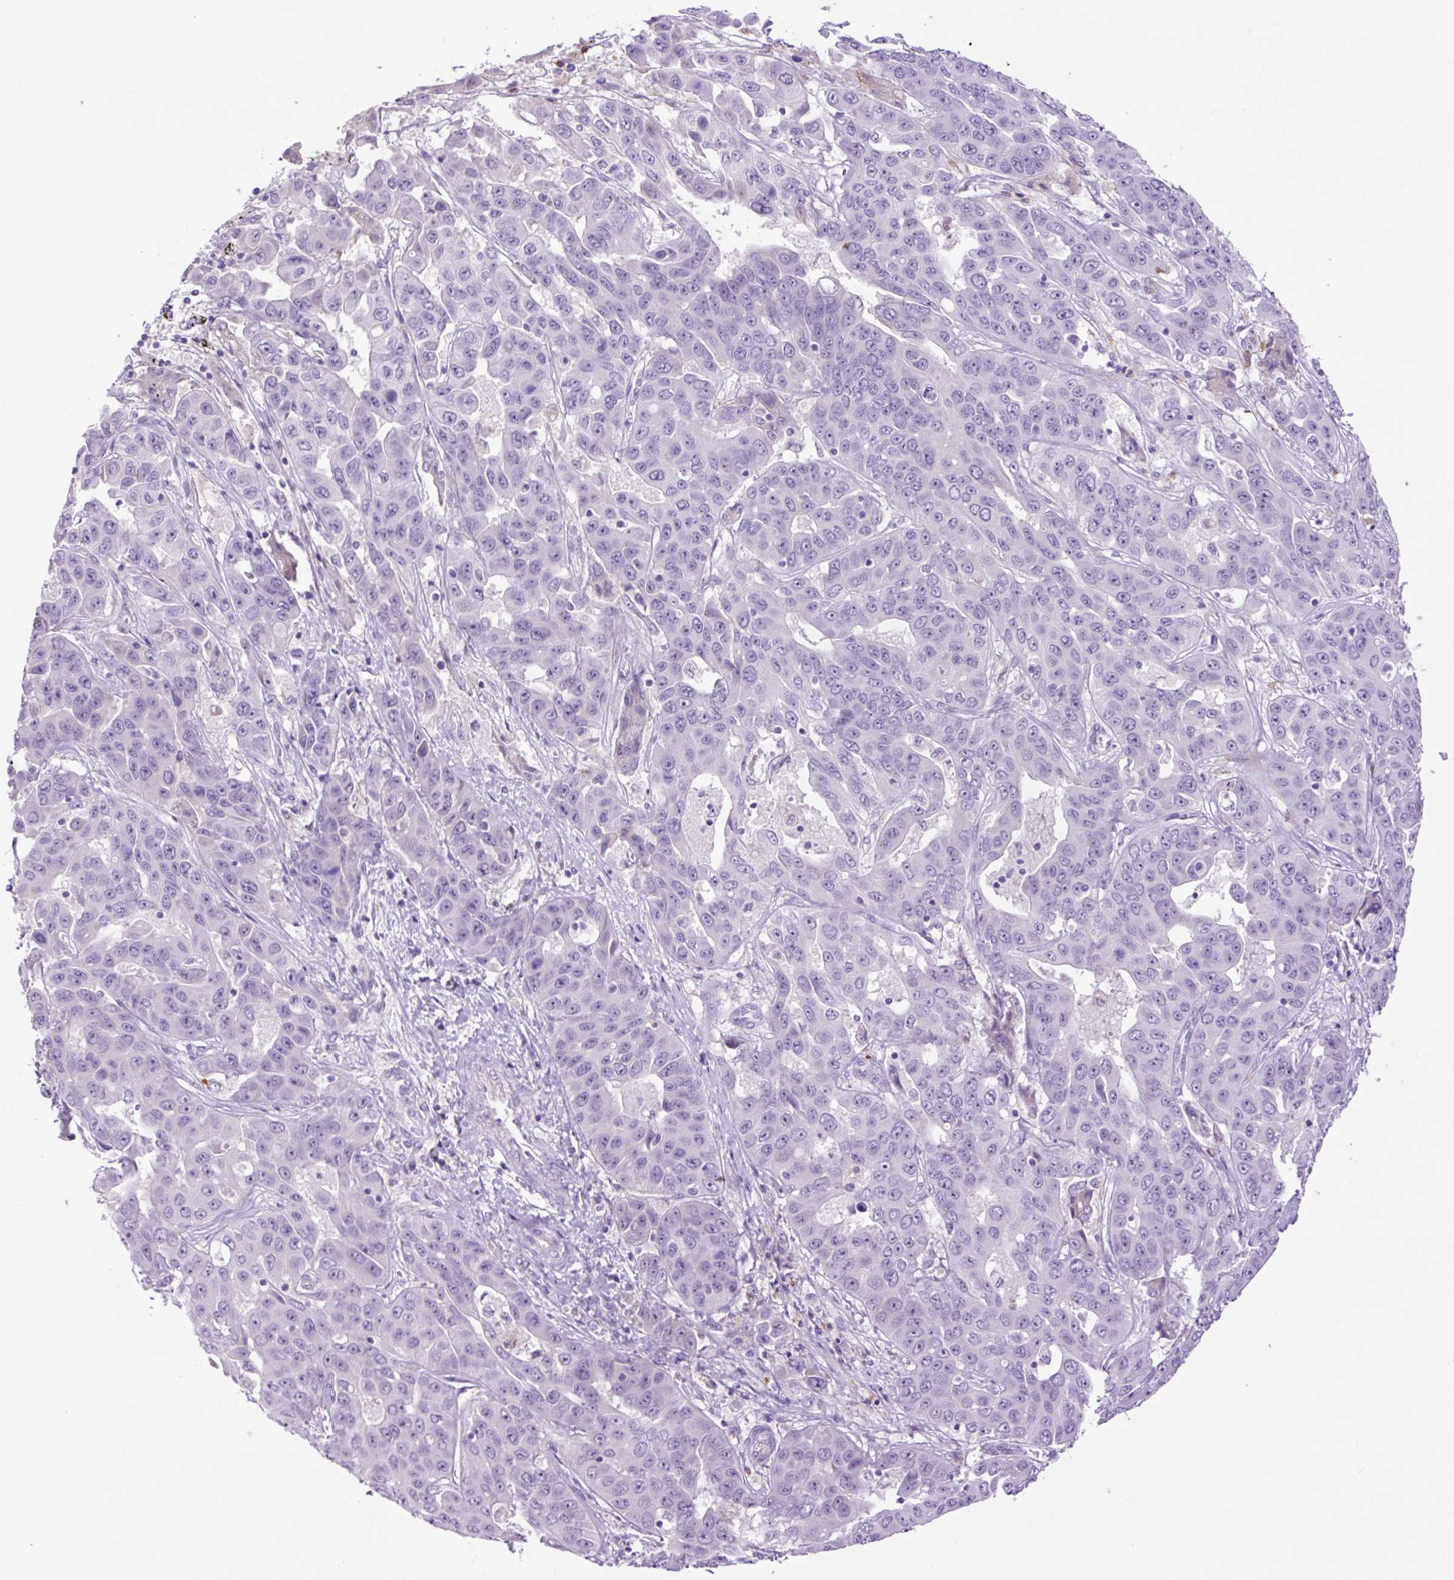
{"staining": {"intensity": "negative", "quantity": "none", "location": "none"}, "tissue": "liver cancer", "cell_type": "Tumor cells", "image_type": "cancer", "snomed": [{"axis": "morphology", "description": "Cholangiocarcinoma"}, {"axis": "topography", "description": "Liver"}], "caption": "This histopathology image is of liver cancer (cholangiocarcinoma) stained with immunohistochemistry (IHC) to label a protein in brown with the nuclei are counter-stained blue. There is no expression in tumor cells.", "gene": "MFSD3", "patient": {"sex": "female", "age": 52}}